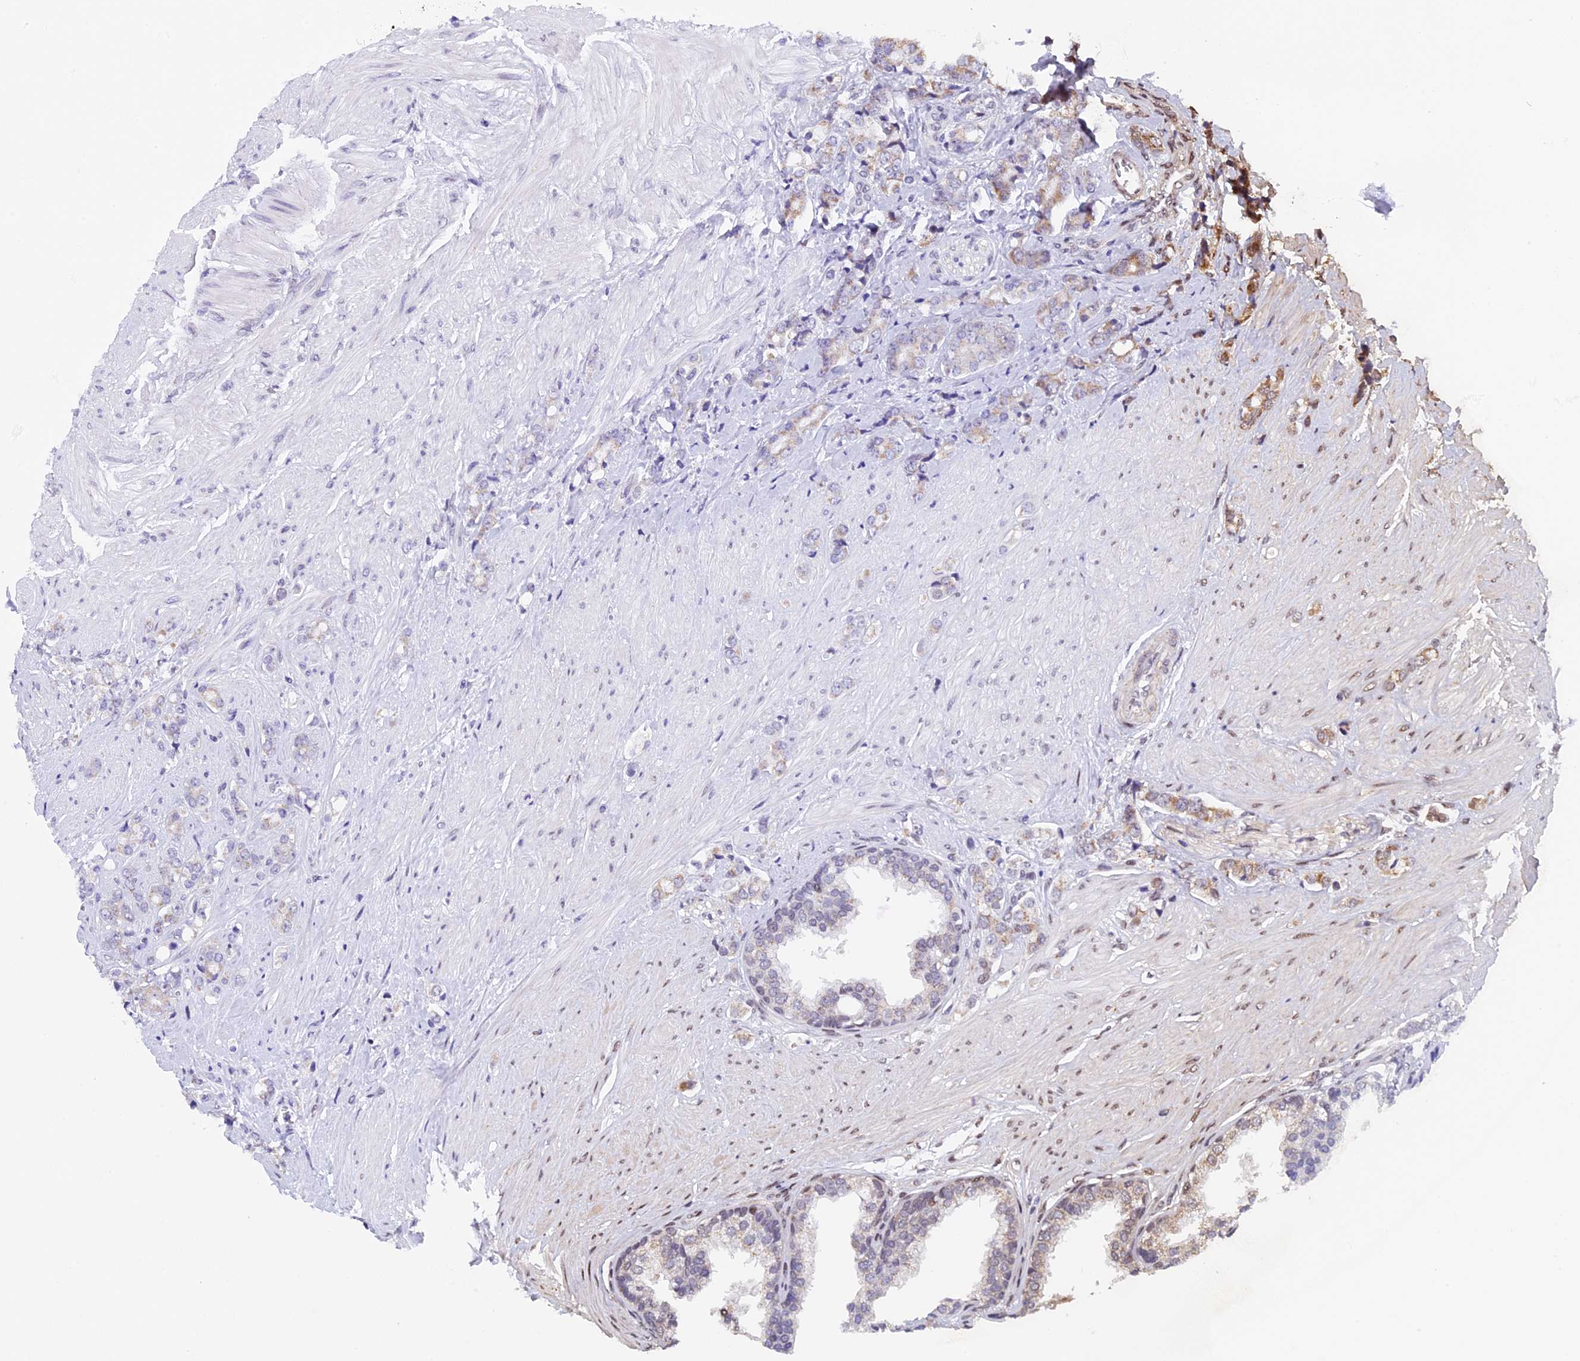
{"staining": {"intensity": "moderate", "quantity": "<25%", "location": "cytoplasmic/membranous"}, "tissue": "prostate cancer", "cell_type": "Tumor cells", "image_type": "cancer", "snomed": [{"axis": "morphology", "description": "Adenocarcinoma, High grade"}, {"axis": "topography", "description": "Prostate"}], "caption": "This histopathology image exhibits high-grade adenocarcinoma (prostate) stained with immunohistochemistry (IHC) to label a protein in brown. The cytoplasmic/membranous of tumor cells show moderate positivity for the protein. Nuclei are counter-stained blue.", "gene": "ZNF317", "patient": {"sex": "male", "age": 62}}